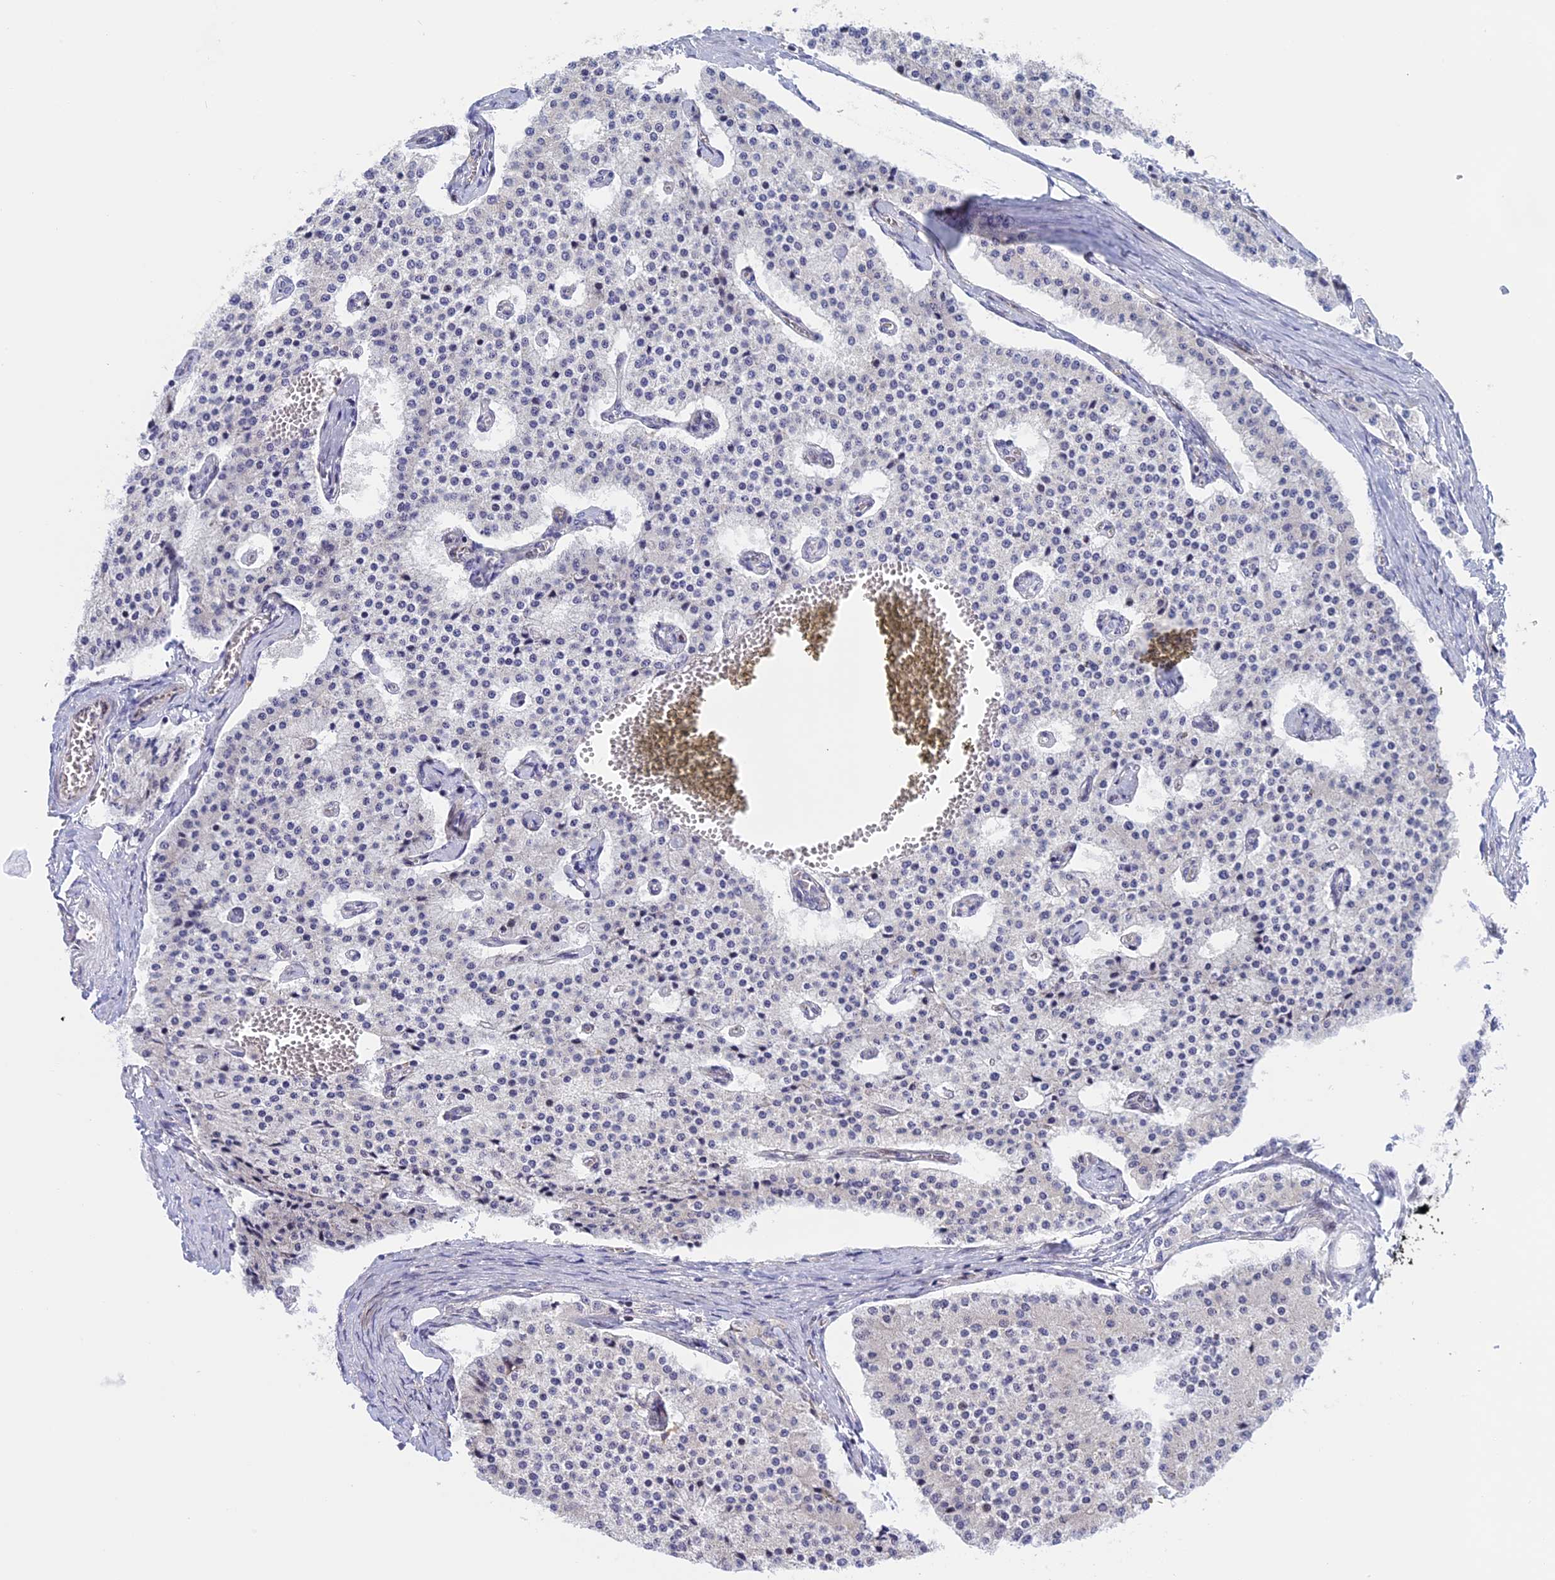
{"staining": {"intensity": "negative", "quantity": "none", "location": "none"}, "tissue": "carcinoid", "cell_type": "Tumor cells", "image_type": "cancer", "snomed": [{"axis": "morphology", "description": "Carcinoid, malignant, NOS"}, {"axis": "topography", "description": "Colon"}], "caption": "This is a histopathology image of IHC staining of carcinoid (malignant), which shows no expression in tumor cells. (DAB immunohistochemistry (IHC) with hematoxylin counter stain).", "gene": "POLR2C", "patient": {"sex": "female", "age": 52}}